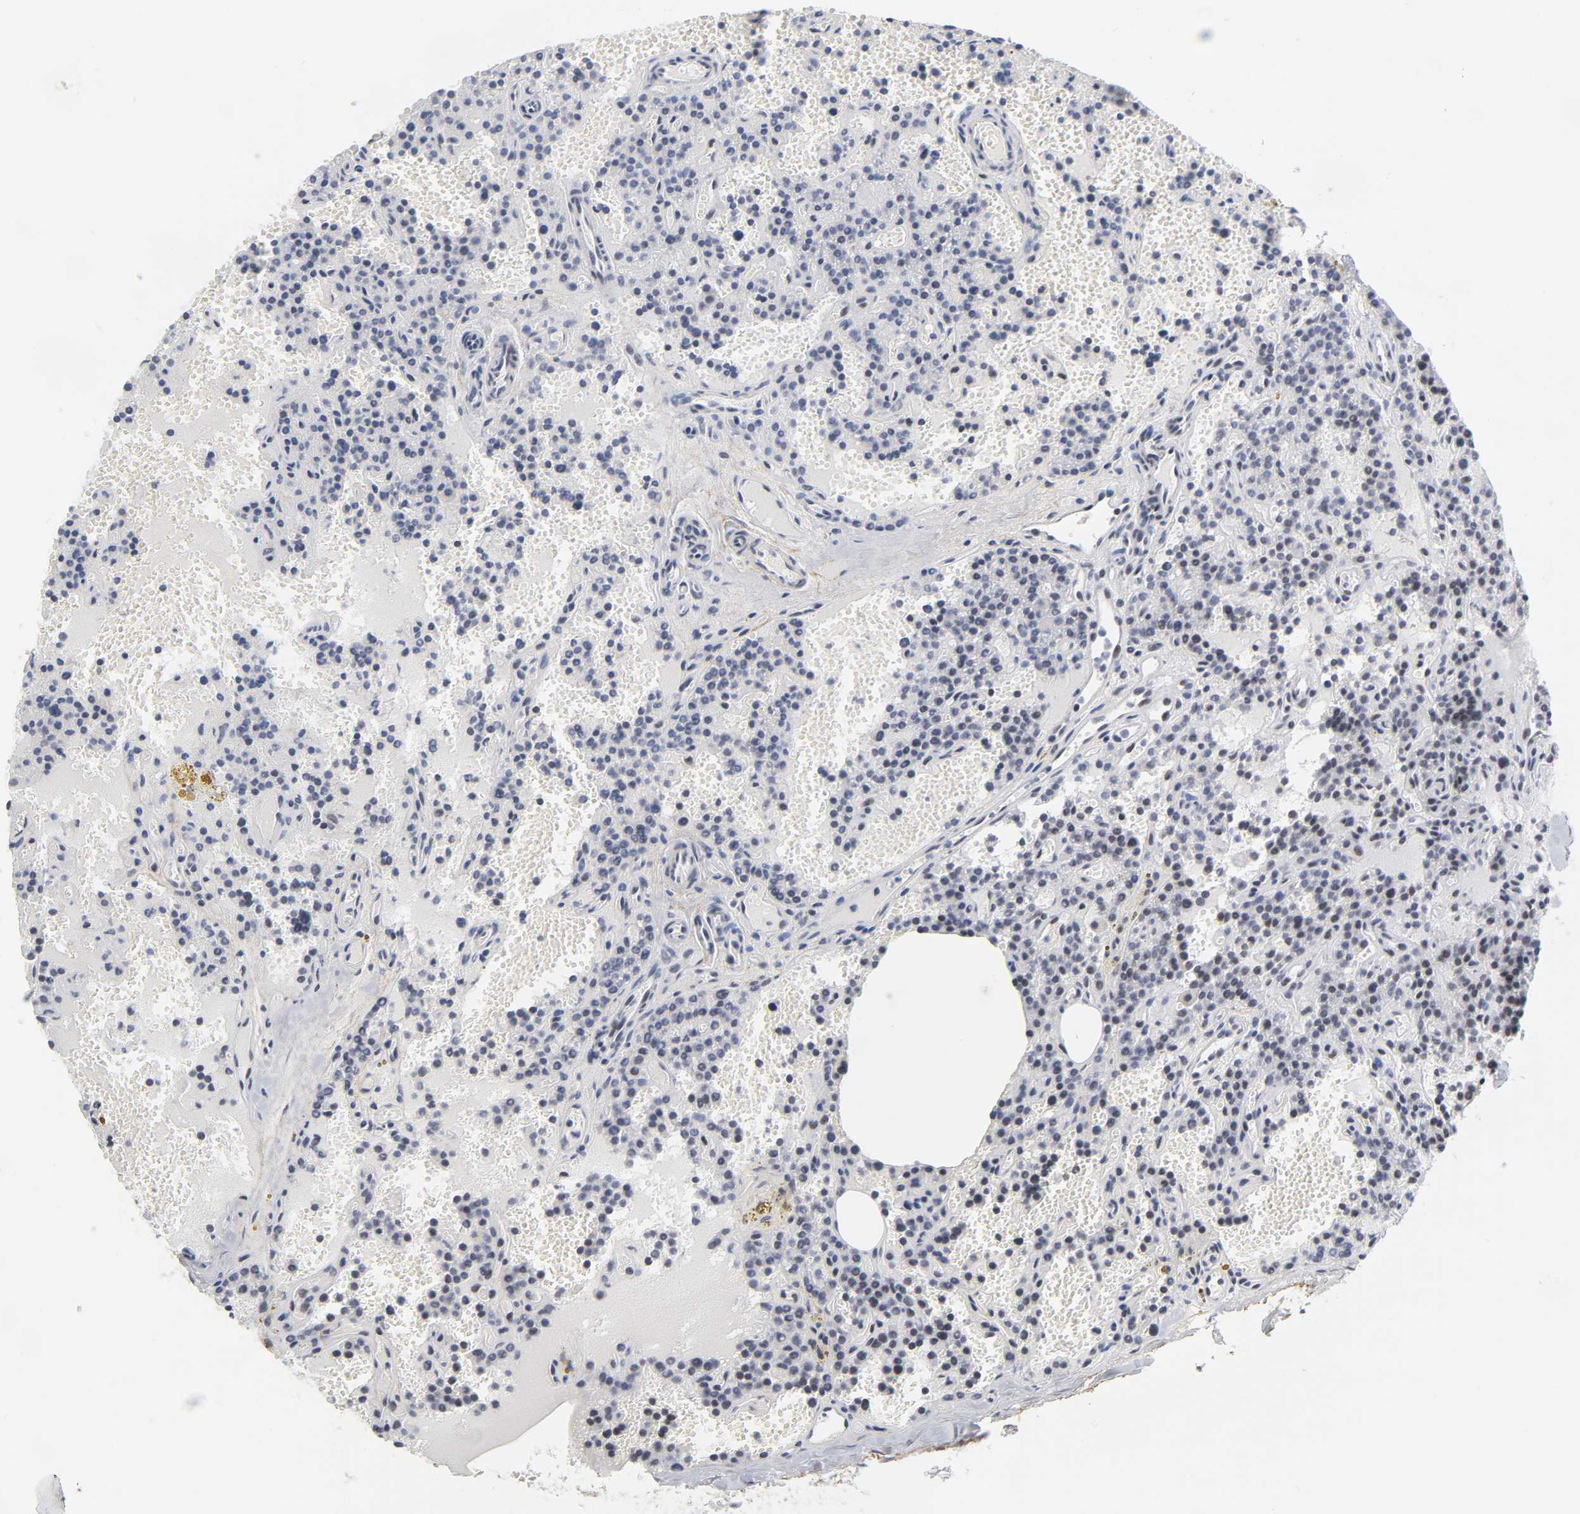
{"staining": {"intensity": "weak", "quantity": "<25%", "location": "nuclear"}, "tissue": "parathyroid gland", "cell_type": "Glandular cells", "image_type": "normal", "snomed": [{"axis": "morphology", "description": "Normal tissue, NOS"}, {"axis": "topography", "description": "Parathyroid gland"}], "caption": "High power microscopy image of an immunohistochemistry image of normal parathyroid gland, revealing no significant positivity in glandular cells.", "gene": "DIDO1", "patient": {"sex": "male", "age": 25}}